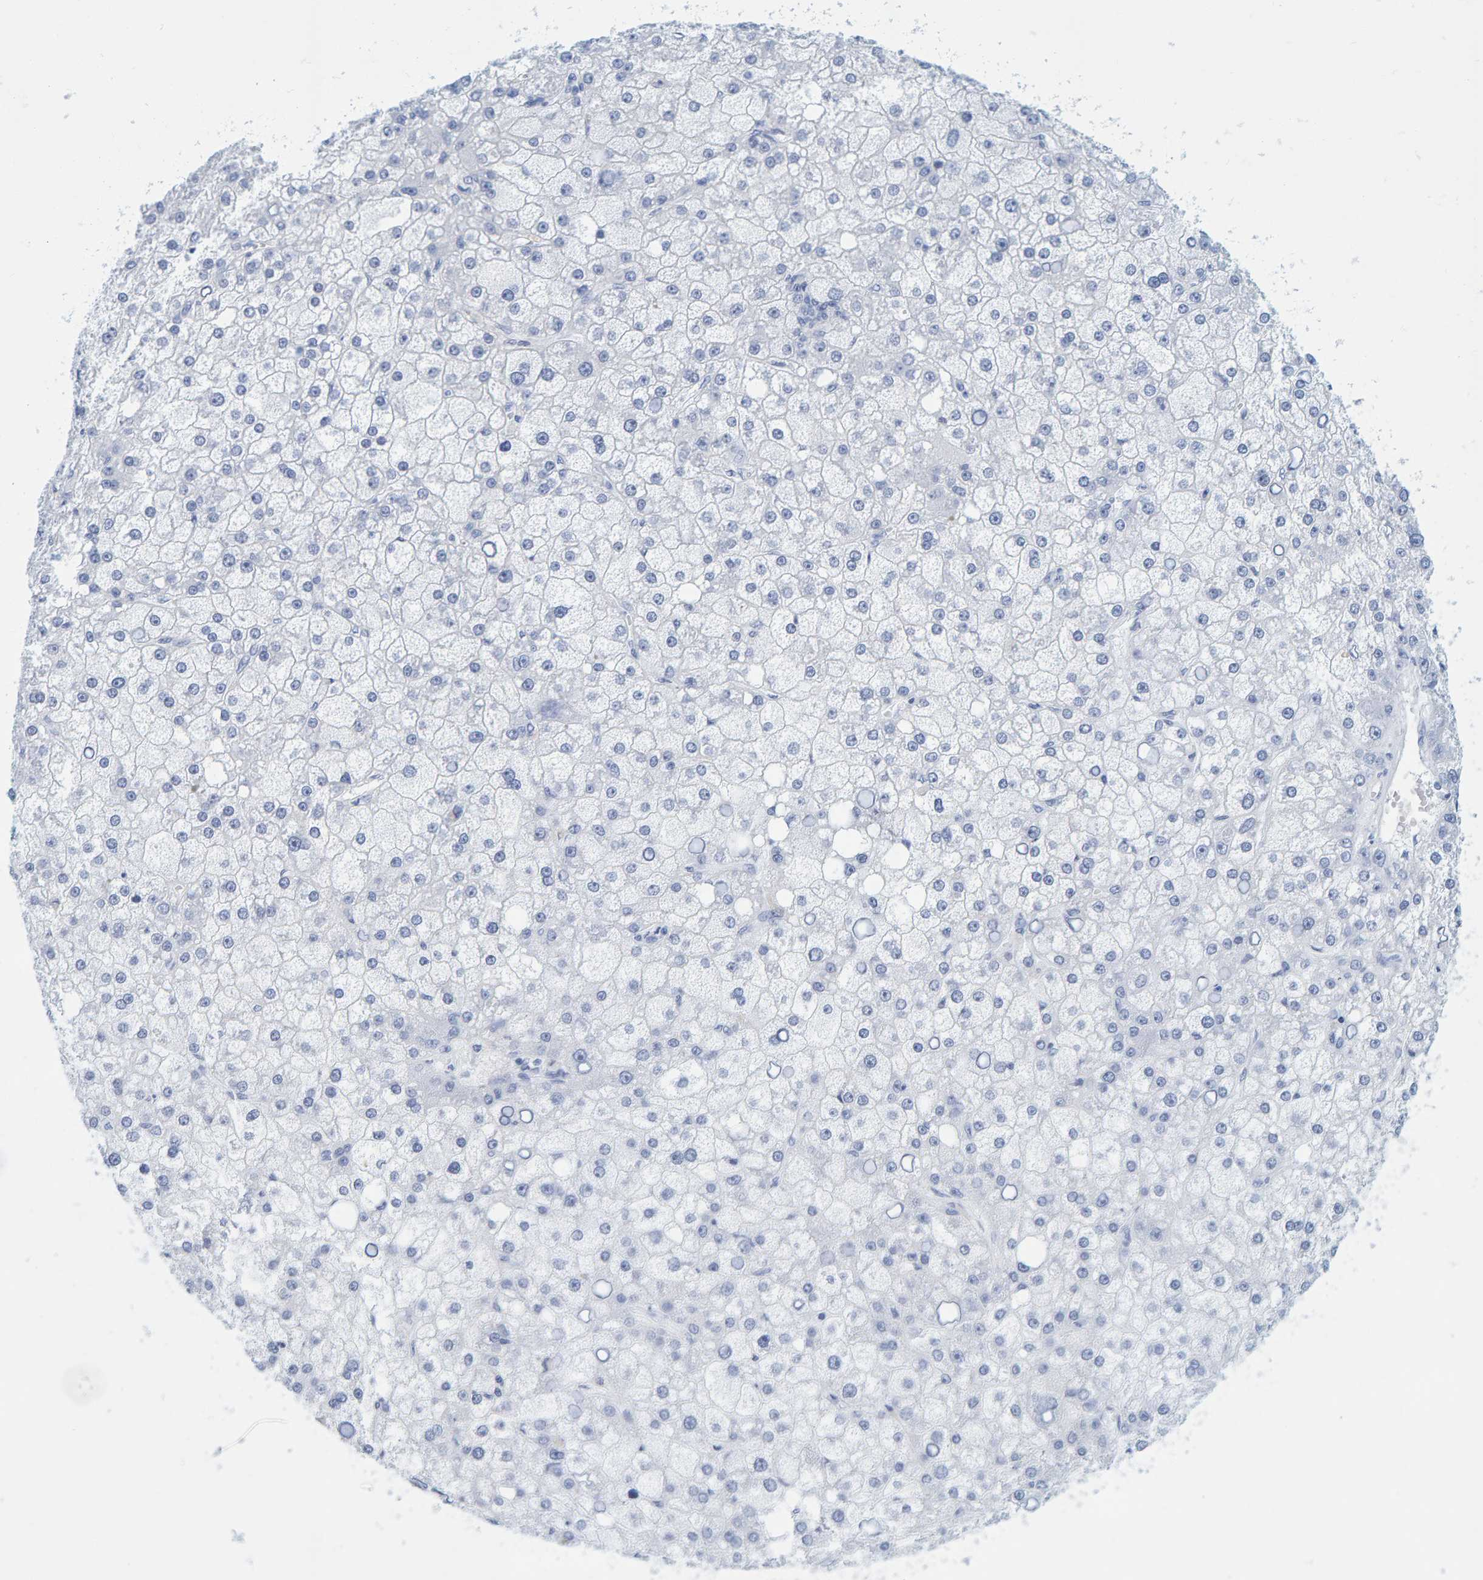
{"staining": {"intensity": "negative", "quantity": "none", "location": "none"}, "tissue": "liver cancer", "cell_type": "Tumor cells", "image_type": "cancer", "snomed": [{"axis": "morphology", "description": "Carcinoma, Hepatocellular, NOS"}, {"axis": "topography", "description": "Liver"}], "caption": "The micrograph displays no significant staining in tumor cells of liver cancer.", "gene": "SFTPC", "patient": {"sex": "male", "age": 67}}